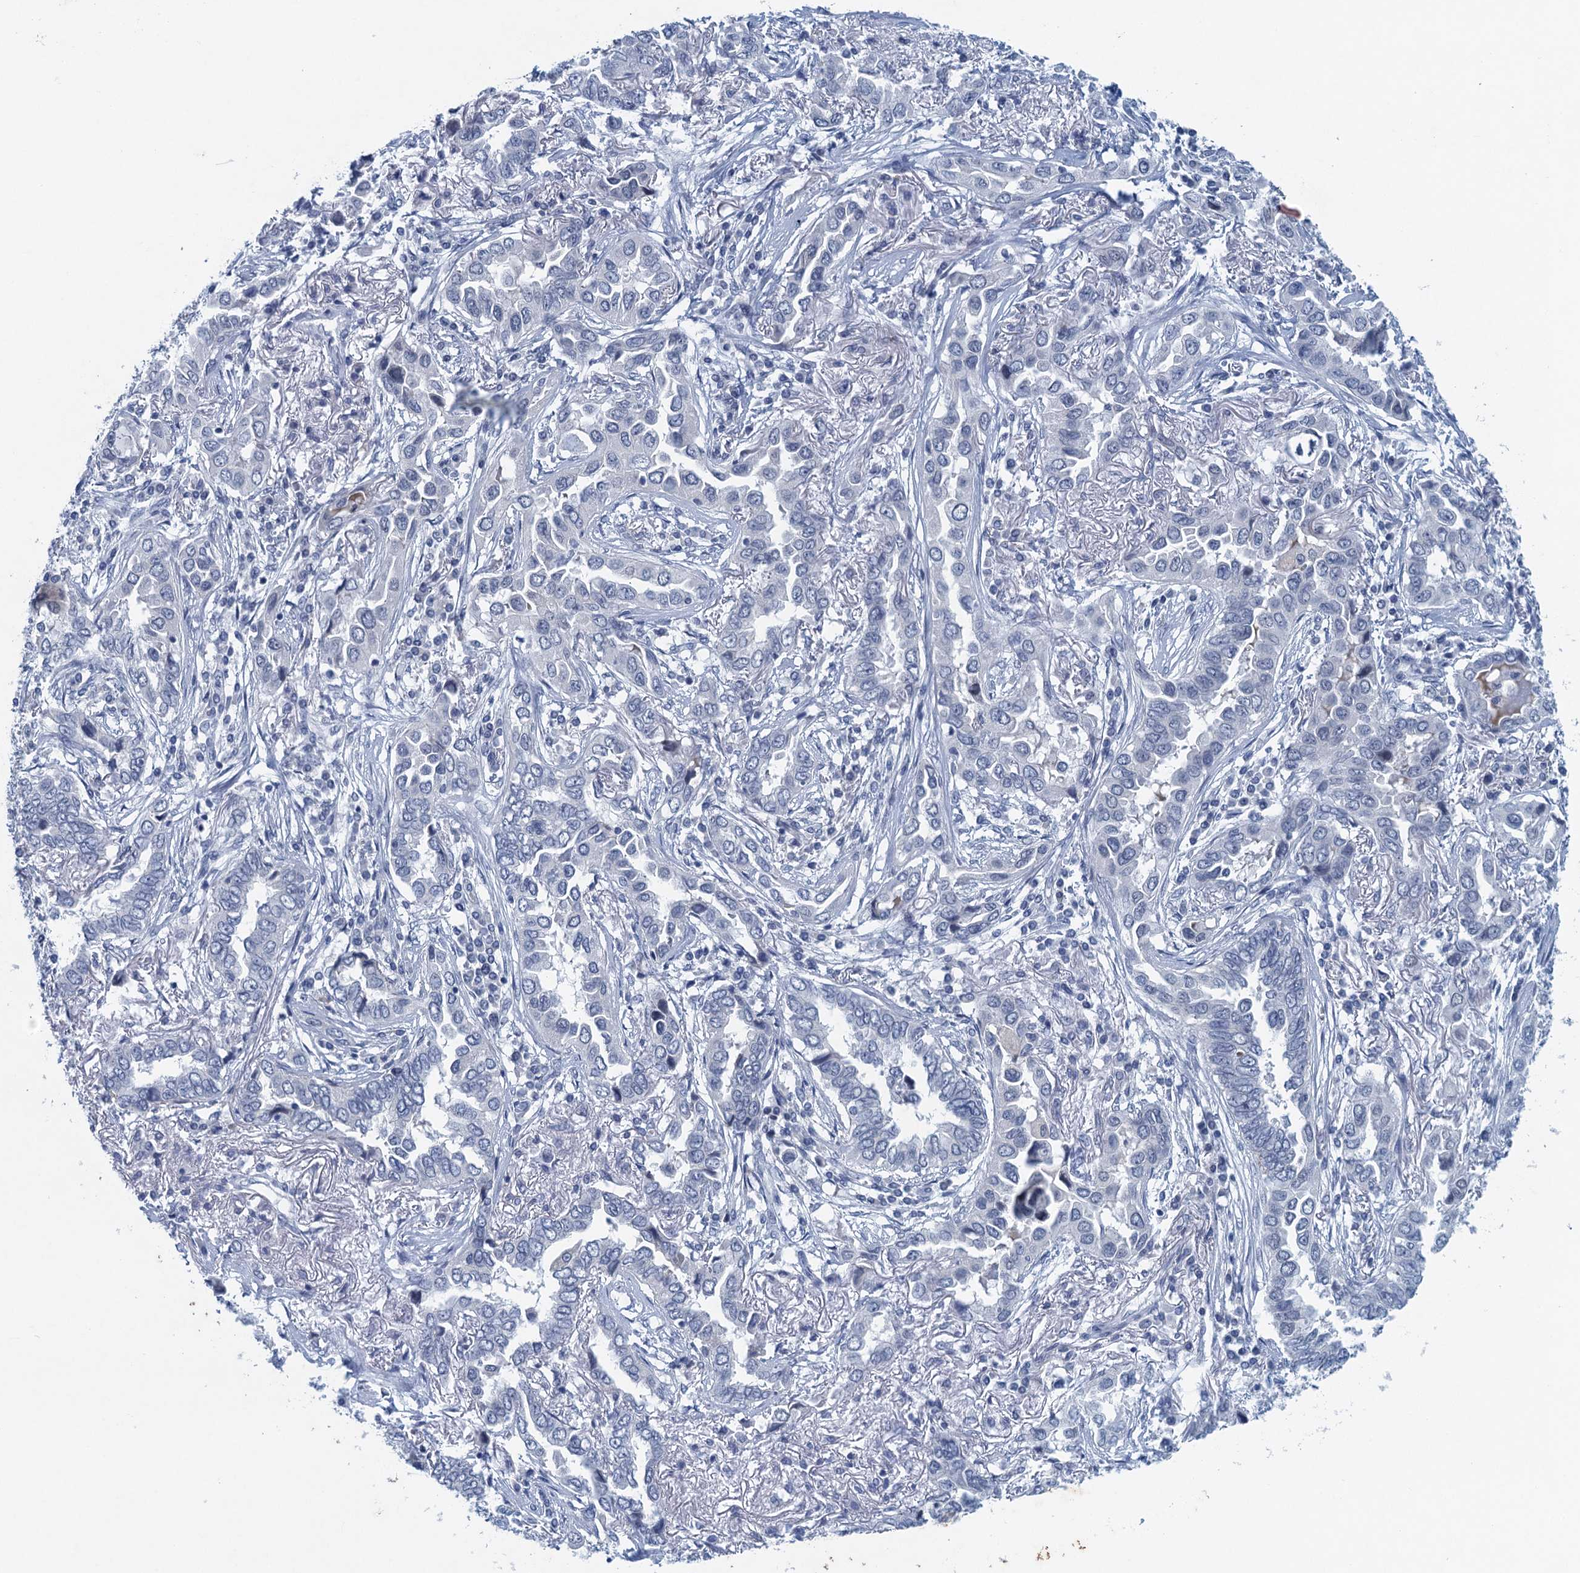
{"staining": {"intensity": "negative", "quantity": "none", "location": "none"}, "tissue": "lung cancer", "cell_type": "Tumor cells", "image_type": "cancer", "snomed": [{"axis": "morphology", "description": "Adenocarcinoma, NOS"}, {"axis": "topography", "description": "Lung"}], "caption": "Immunohistochemical staining of adenocarcinoma (lung) exhibits no significant positivity in tumor cells.", "gene": "ENSG00000131152", "patient": {"sex": "female", "age": 76}}